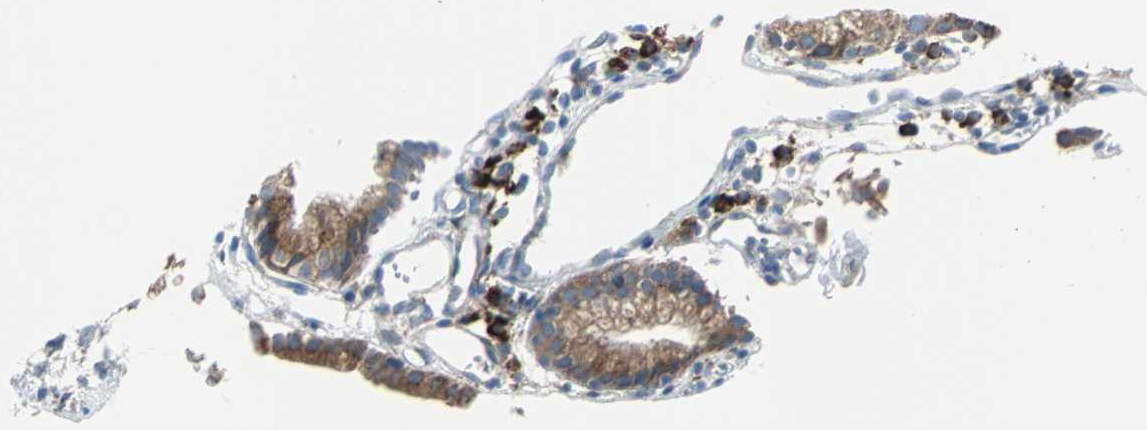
{"staining": {"intensity": "moderate", "quantity": ">75%", "location": "cytoplasmic/membranous"}, "tissue": "gallbladder", "cell_type": "Glandular cells", "image_type": "normal", "snomed": [{"axis": "morphology", "description": "Normal tissue, NOS"}, {"axis": "topography", "description": "Gallbladder"}], "caption": "Protein staining by immunohistochemistry reveals moderate cytoplasmic/membranous positivity in about >75% of glandular cells in unremarkable gallbladder.", "gene": "PDIA4", "patient": {"sex": "male", "age": 65}}